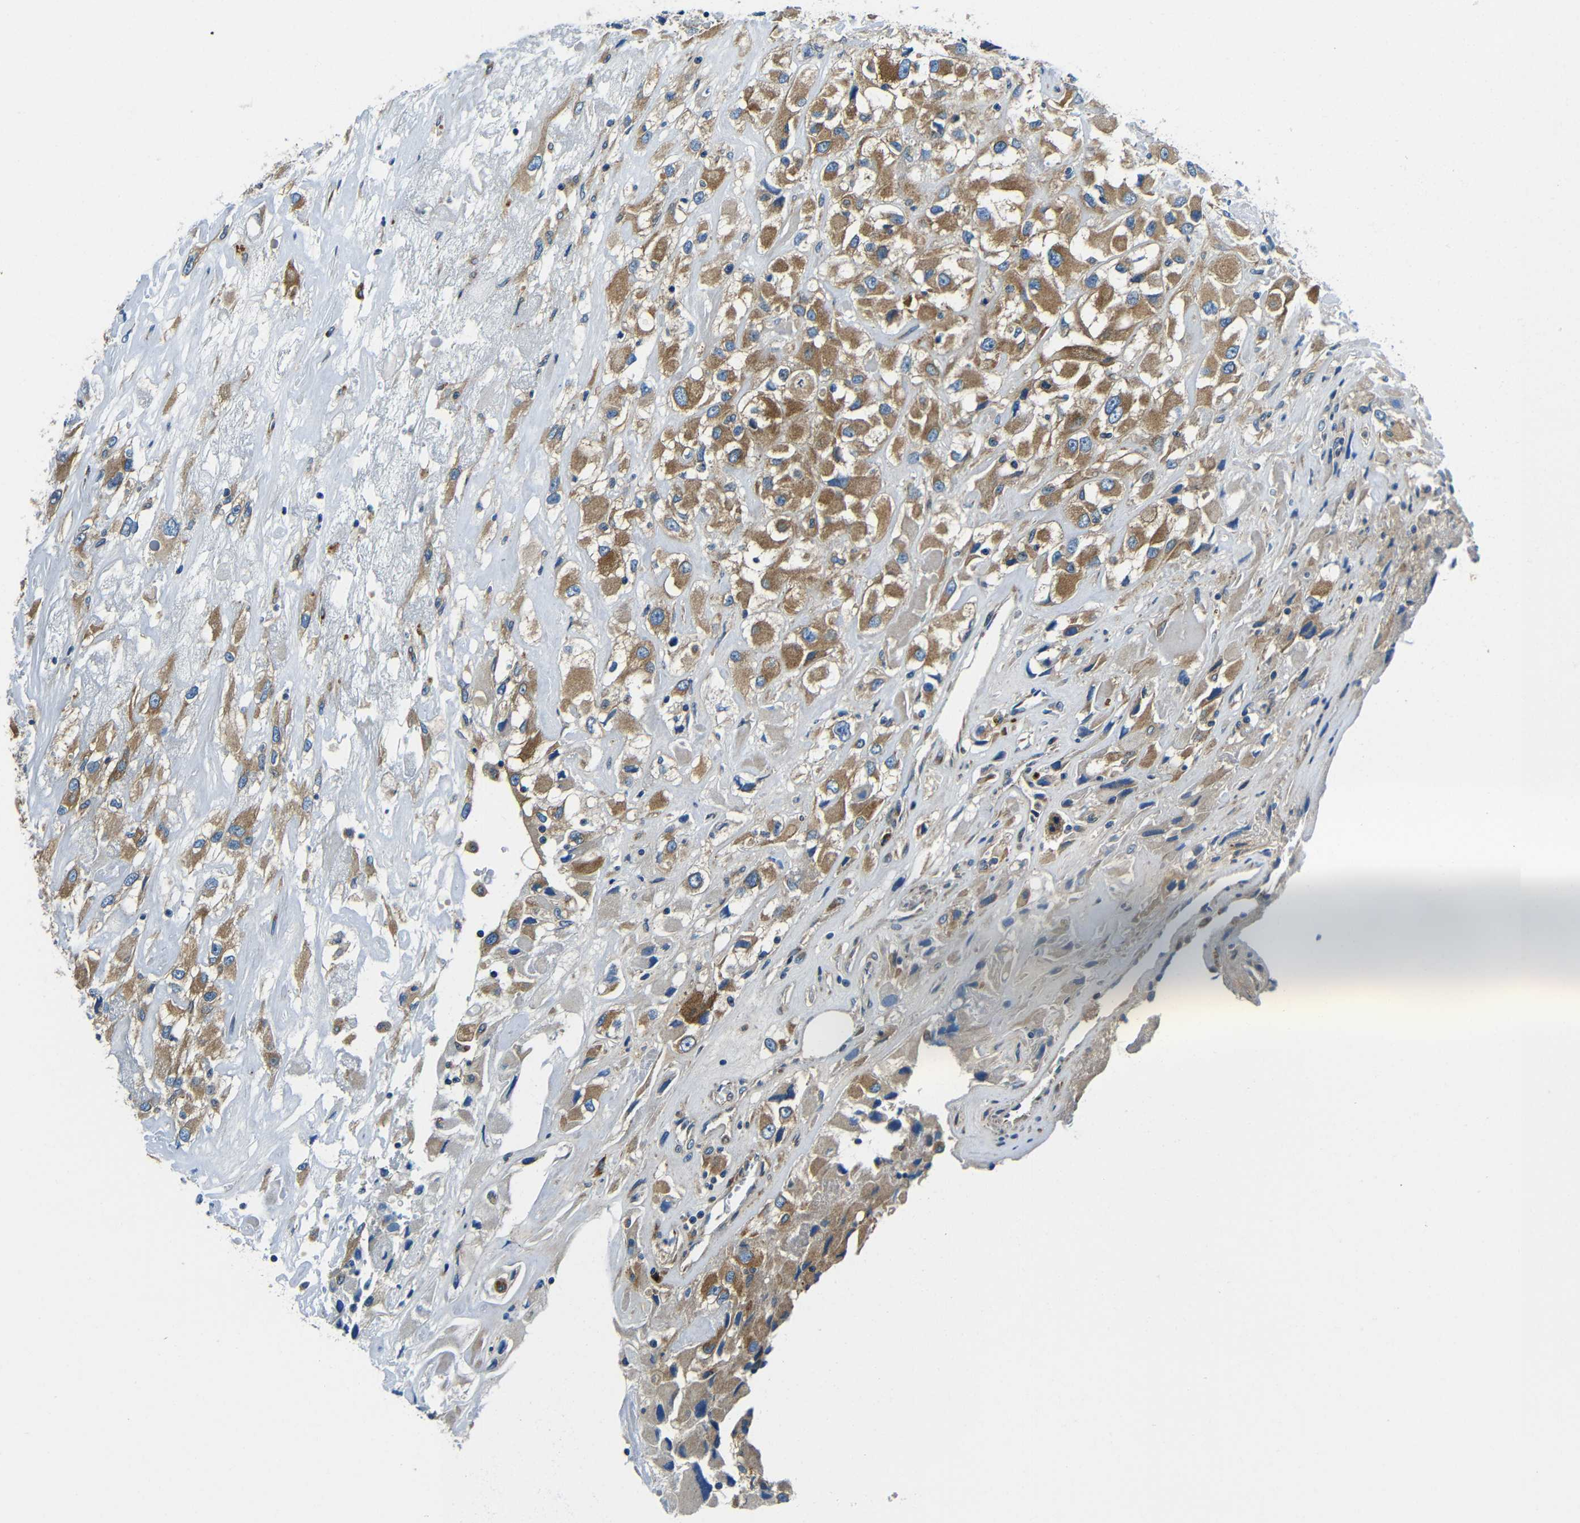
{"staining": {"intensity": "moderate", "quantity": ">75%", "location": "cytoplasmic/membranous"}, "tissue": "renal cancer", "cell_type": "Tumor cells", "image_type": "cancer", "snomed": [{"axis": "morphology", "description": "Adenocarcinoma, NOS"}, {"axis": "topography", "description": "Kidney"}], "caption": "DAB immunohistochemical staining of renal cancer (adenocarcinoma) displays moderate cytoplasmic/membranous protein positivity in about >75% of tumor cells. (DAB (3,3'-diaminobenzidine) = brown stain, brightfield microscopy at high magnification).", "gene": "USO1", "patient": {"sex": "female", "age": 52}}